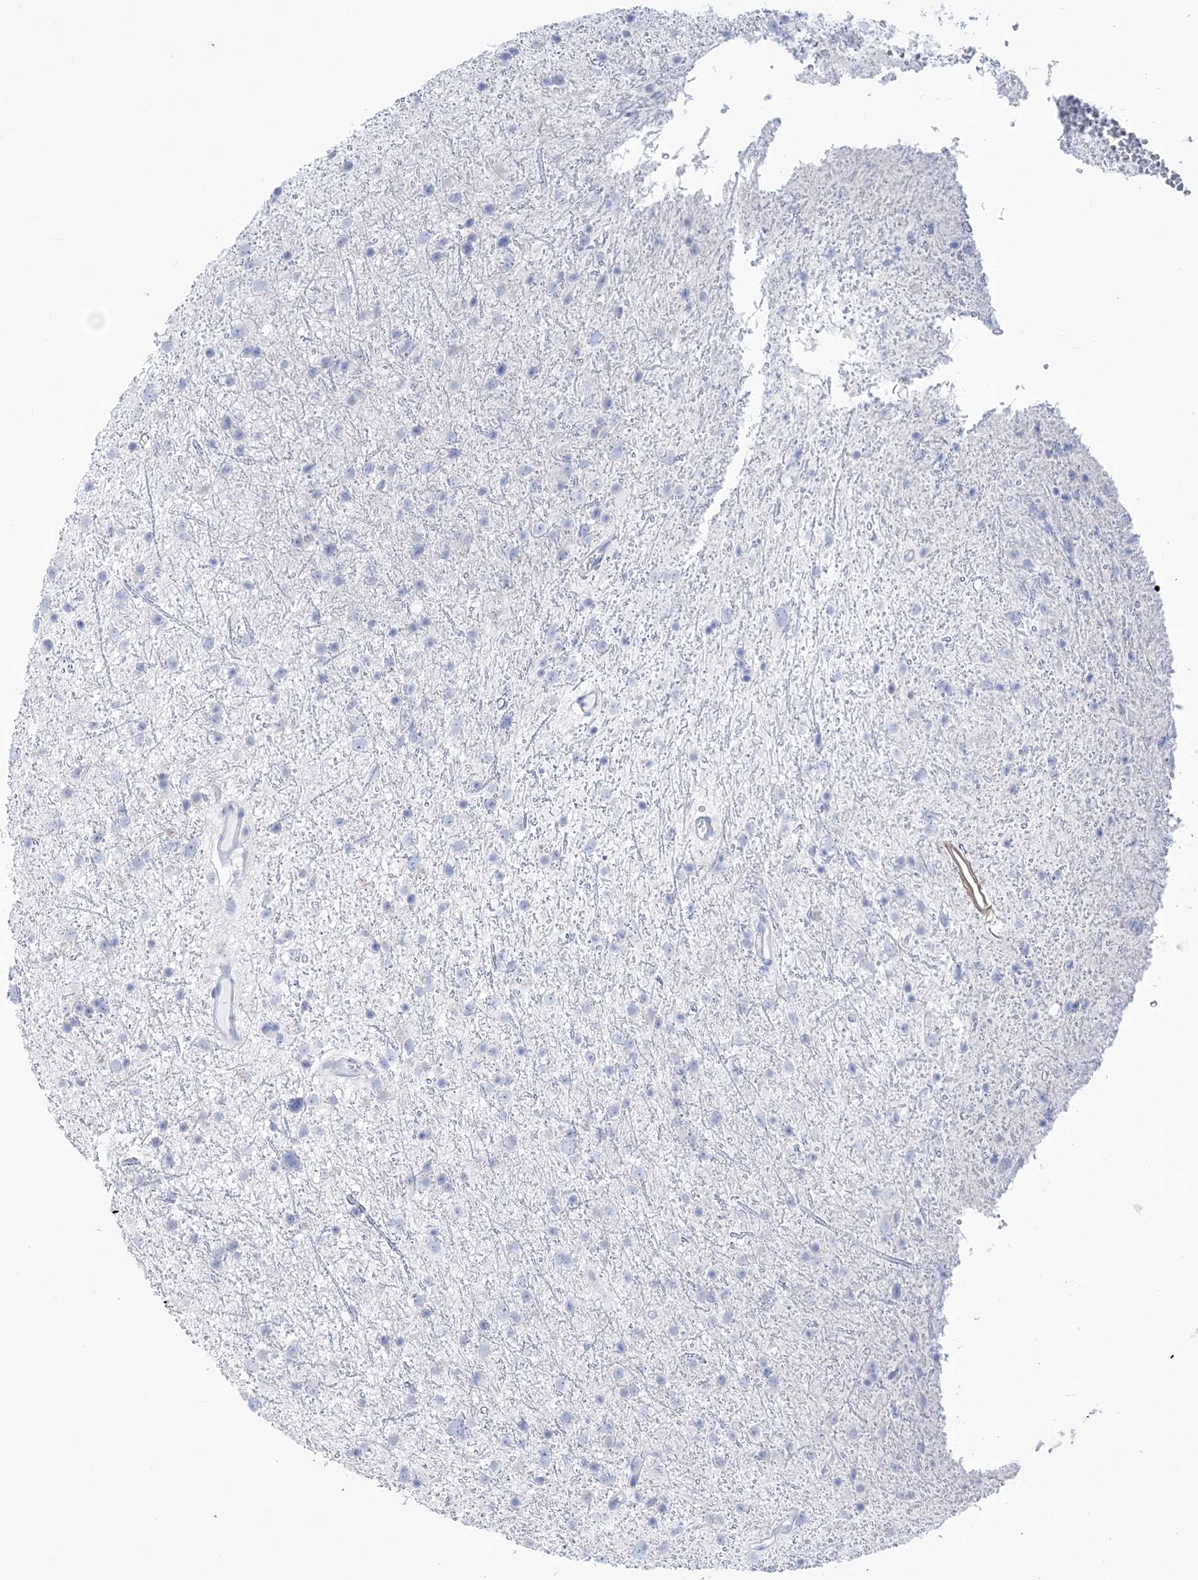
{"staining": {"intensity": "negative", "quantity": "none", "location": "none"}, "tissue": "glioma", "cell_type": "Tumor cells", "image_type": "cancer", "snomed": [{"axis": "morphology", "description": "Glioma, malignant, Low grade"}, {"axis": "topography", "description": "Cerebral cortex"}], "caption": "The image displays no staining of tumor cells in glioma.", "gene": "RBP2", "patient": {"sex": "female", "age": 39}}